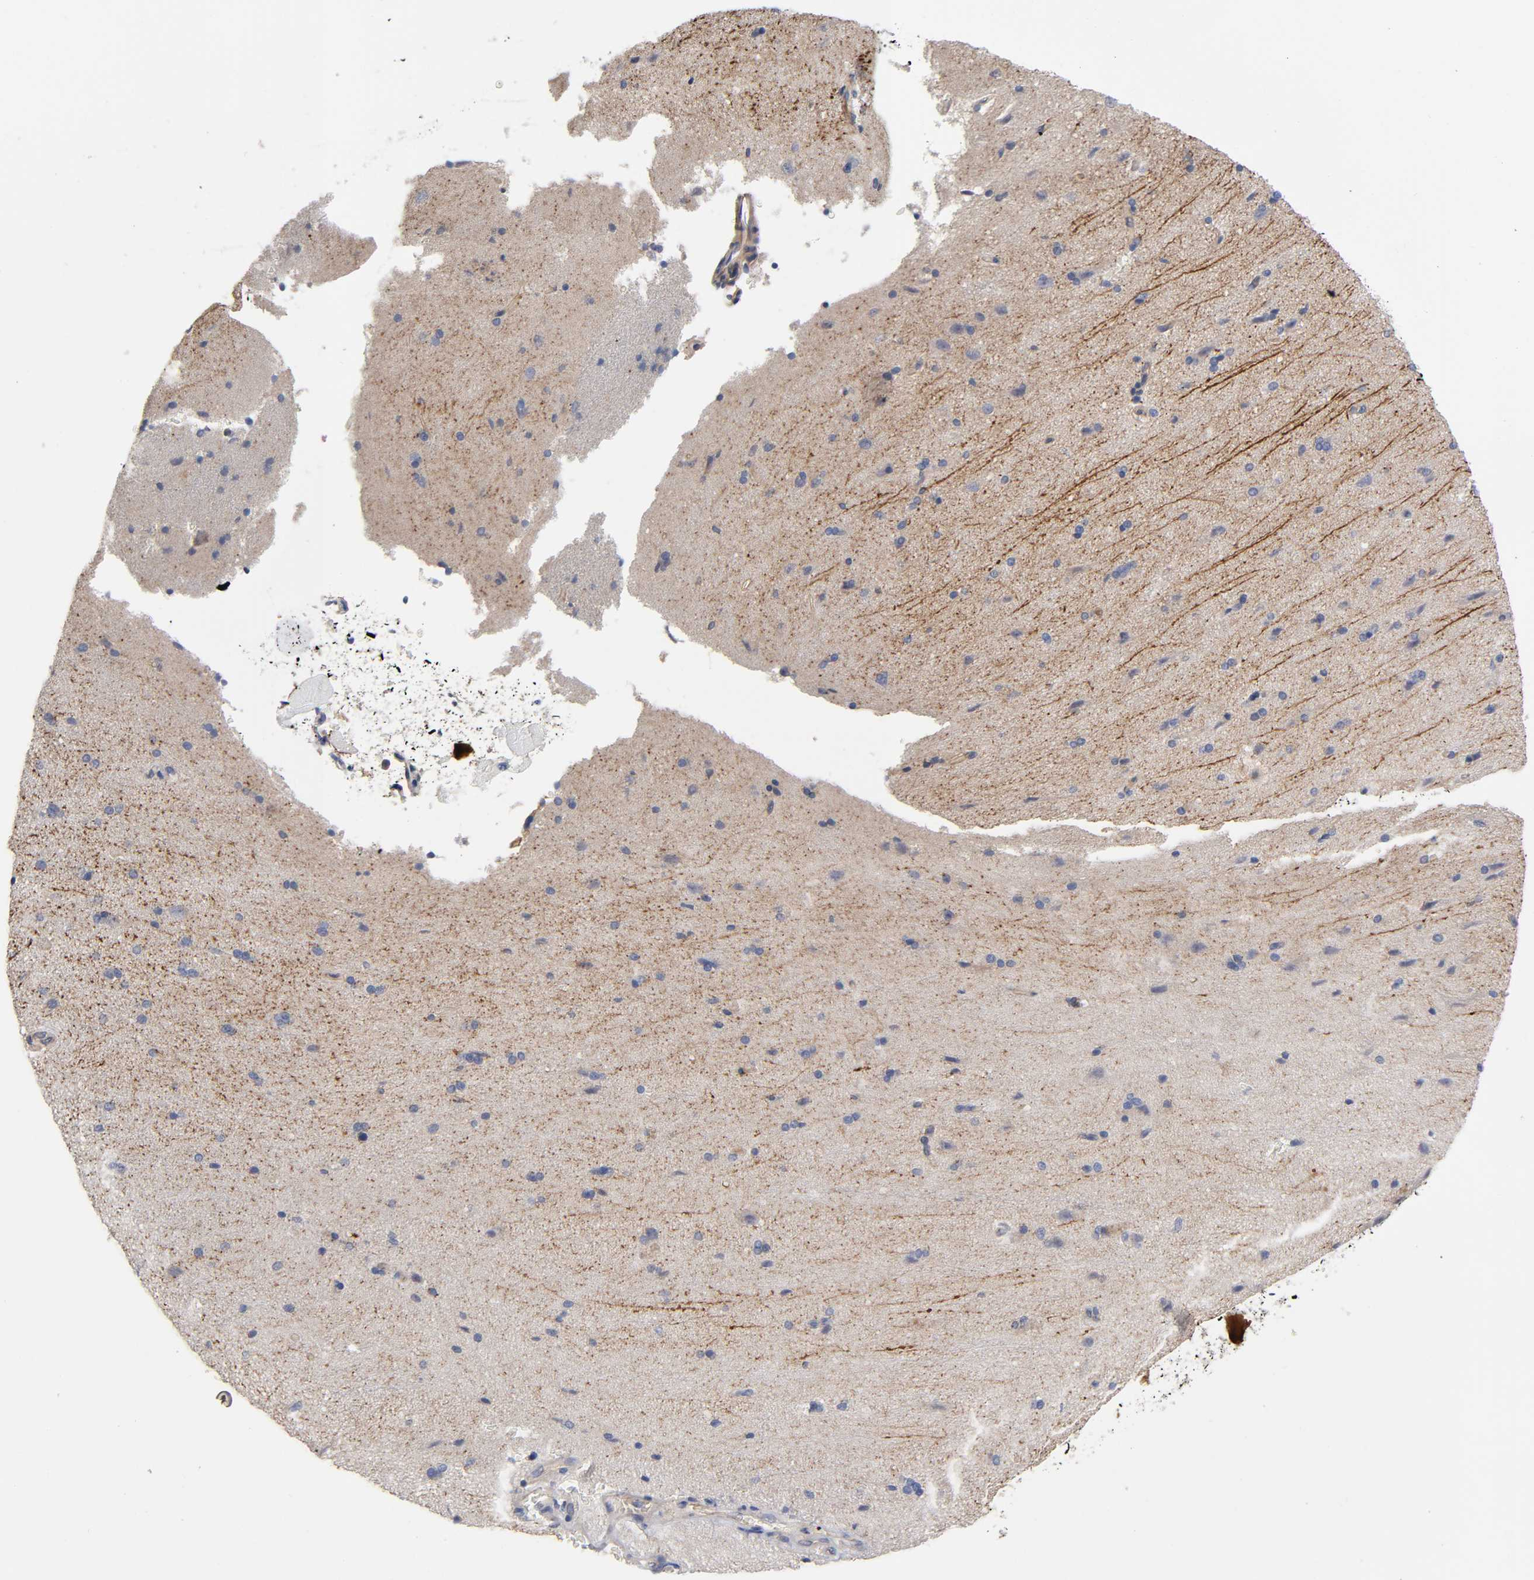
{"staining": {"intensity": "weak", "quantity": "25%-75%", "location": "cytoplasmic/membranous"}, "tissue": "cerebral cortex", "cell_type": "Endothelial cells", "image_type": "normal", "snomed": [{"axis": "morphology", "description": "Normal tissue, NOS"}, {"axis": "topography", "description": "Cerebral cortex"}], "caption": "Immunohistochemical staining of benign human cerebral cortex demonstrates low levels of weak cytoplasmic/membranous positivity in approximately 25%-75% of endothelial cells.", "gene": "RAB13", "patient": {"sex": "male", "age": 62}}